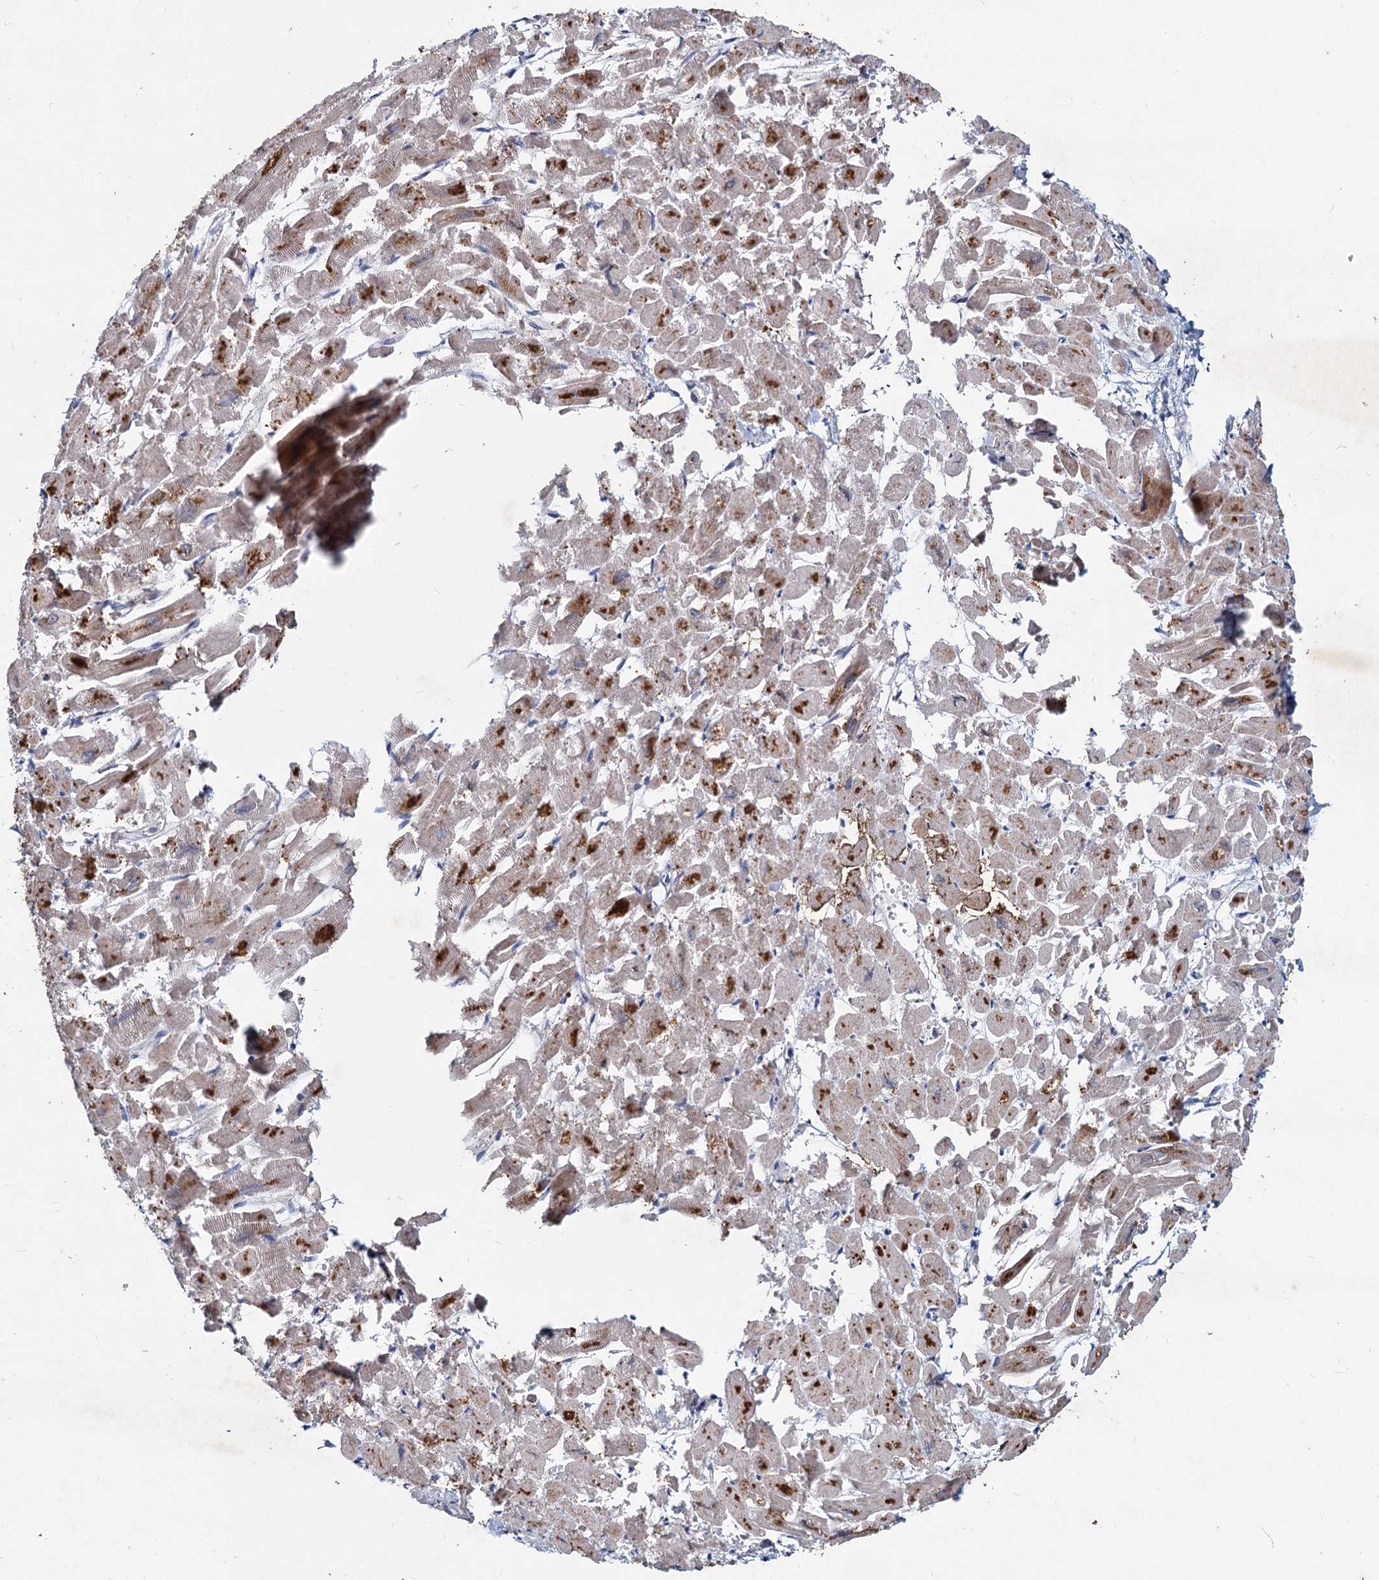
{"staining": {"intensity": "moderate", "quantity": ">75%", "location": "cytoplasmic/membranous"}, "tissue": "heart muscle", "cell_type": "Cardiomyocytes", "image_type": "normal", "snomed": [{"axis": "morphology", "description": "Normal tissue, NOS"}, {"axis": "topography", "description": "Heart"}], "caption": "Cardiomyocytes show moderate cytoplasmic/membranous positivity in about >75% of cells in benign heart muscle.", "gene": "AGBL4", "patient": {"sex": "male", "age": 54}}